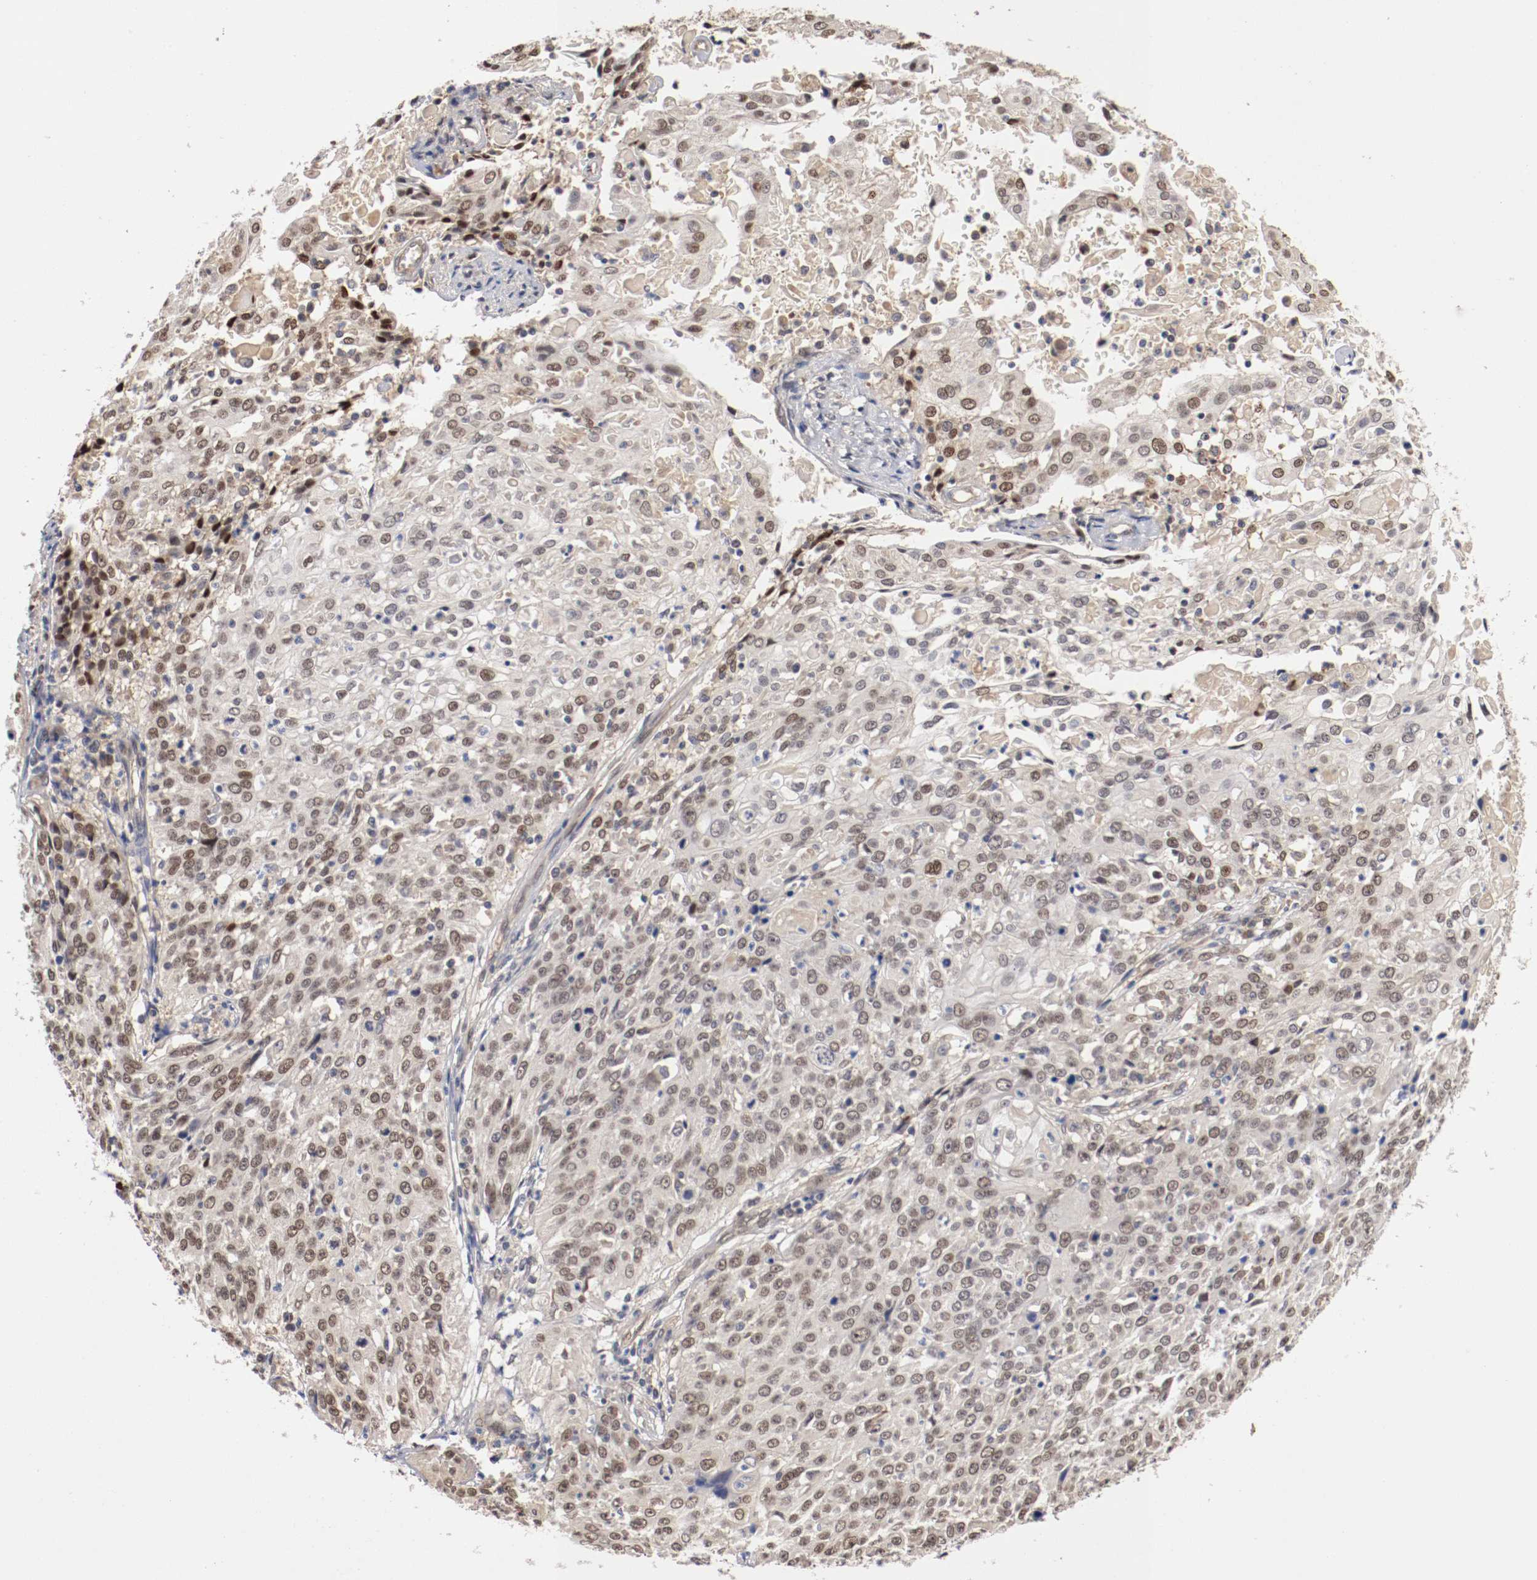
{"staining": {"intensity": "weak", "quantity": "25%-75%", "location": "nuclear"}, "tissue": "cervical cancer", "cell_type": "Tumor cells", "image_type": "cancer", "snomed": [{"axis": "morphology", "description": "Squamous cell carcinoma, NOS"}, {"axis": "topography", "description": "Cervix"}], "caption": "Cervical squamous cell carcinoma stained for a protein (brown) displays weak nuclear positive positivity in about 25%-75% of tumor cells.", "gene": "DNMT3B", "patient": {"sex": "female", "age": 39}}